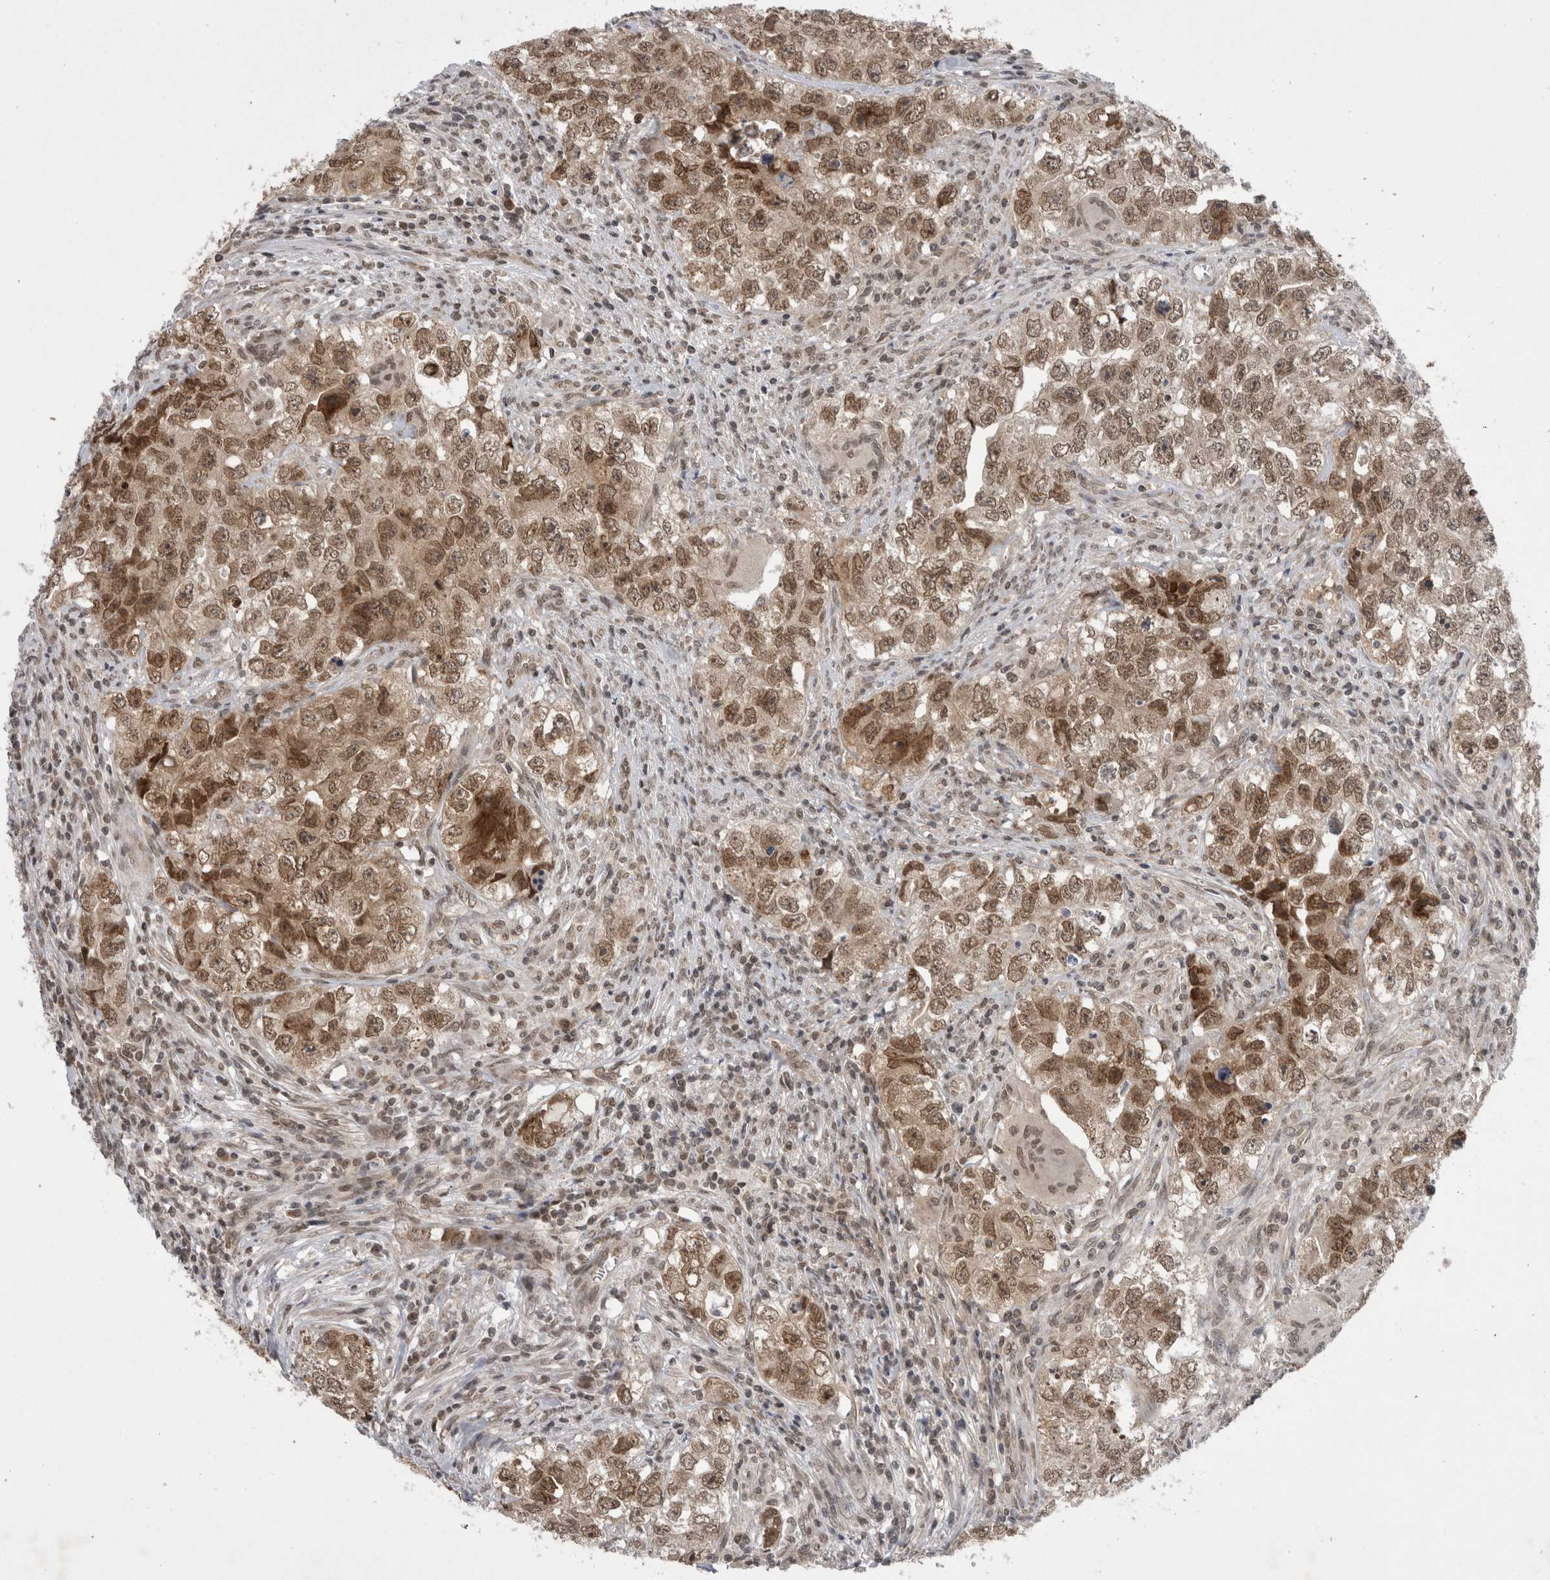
{"staining": {"intensity": "moderate", "quantity": ">75%", "location": "cytoplasmic/membranous,nuclear"}, "tissue": "testis cancer", "cell_type": "Tumor cells", "image_type": "cancer", "snomed": [{"axis": "morphology", "description": "Seminoma, NOS"}, {"axis": "morphology", "description": "Carcinoma, Embryonal, NOS"}, {"axis": "topography", "description": "Testis"}], "caption": "There is medium levels of moderate cytoplasmic/membranous and nuclear positivity in tumor cells of testis cancer, as demonstrated by immunohistochemical staining (brown color).", "gene": "ZNF341", "patient": {"sex": "male", "age": 43}}